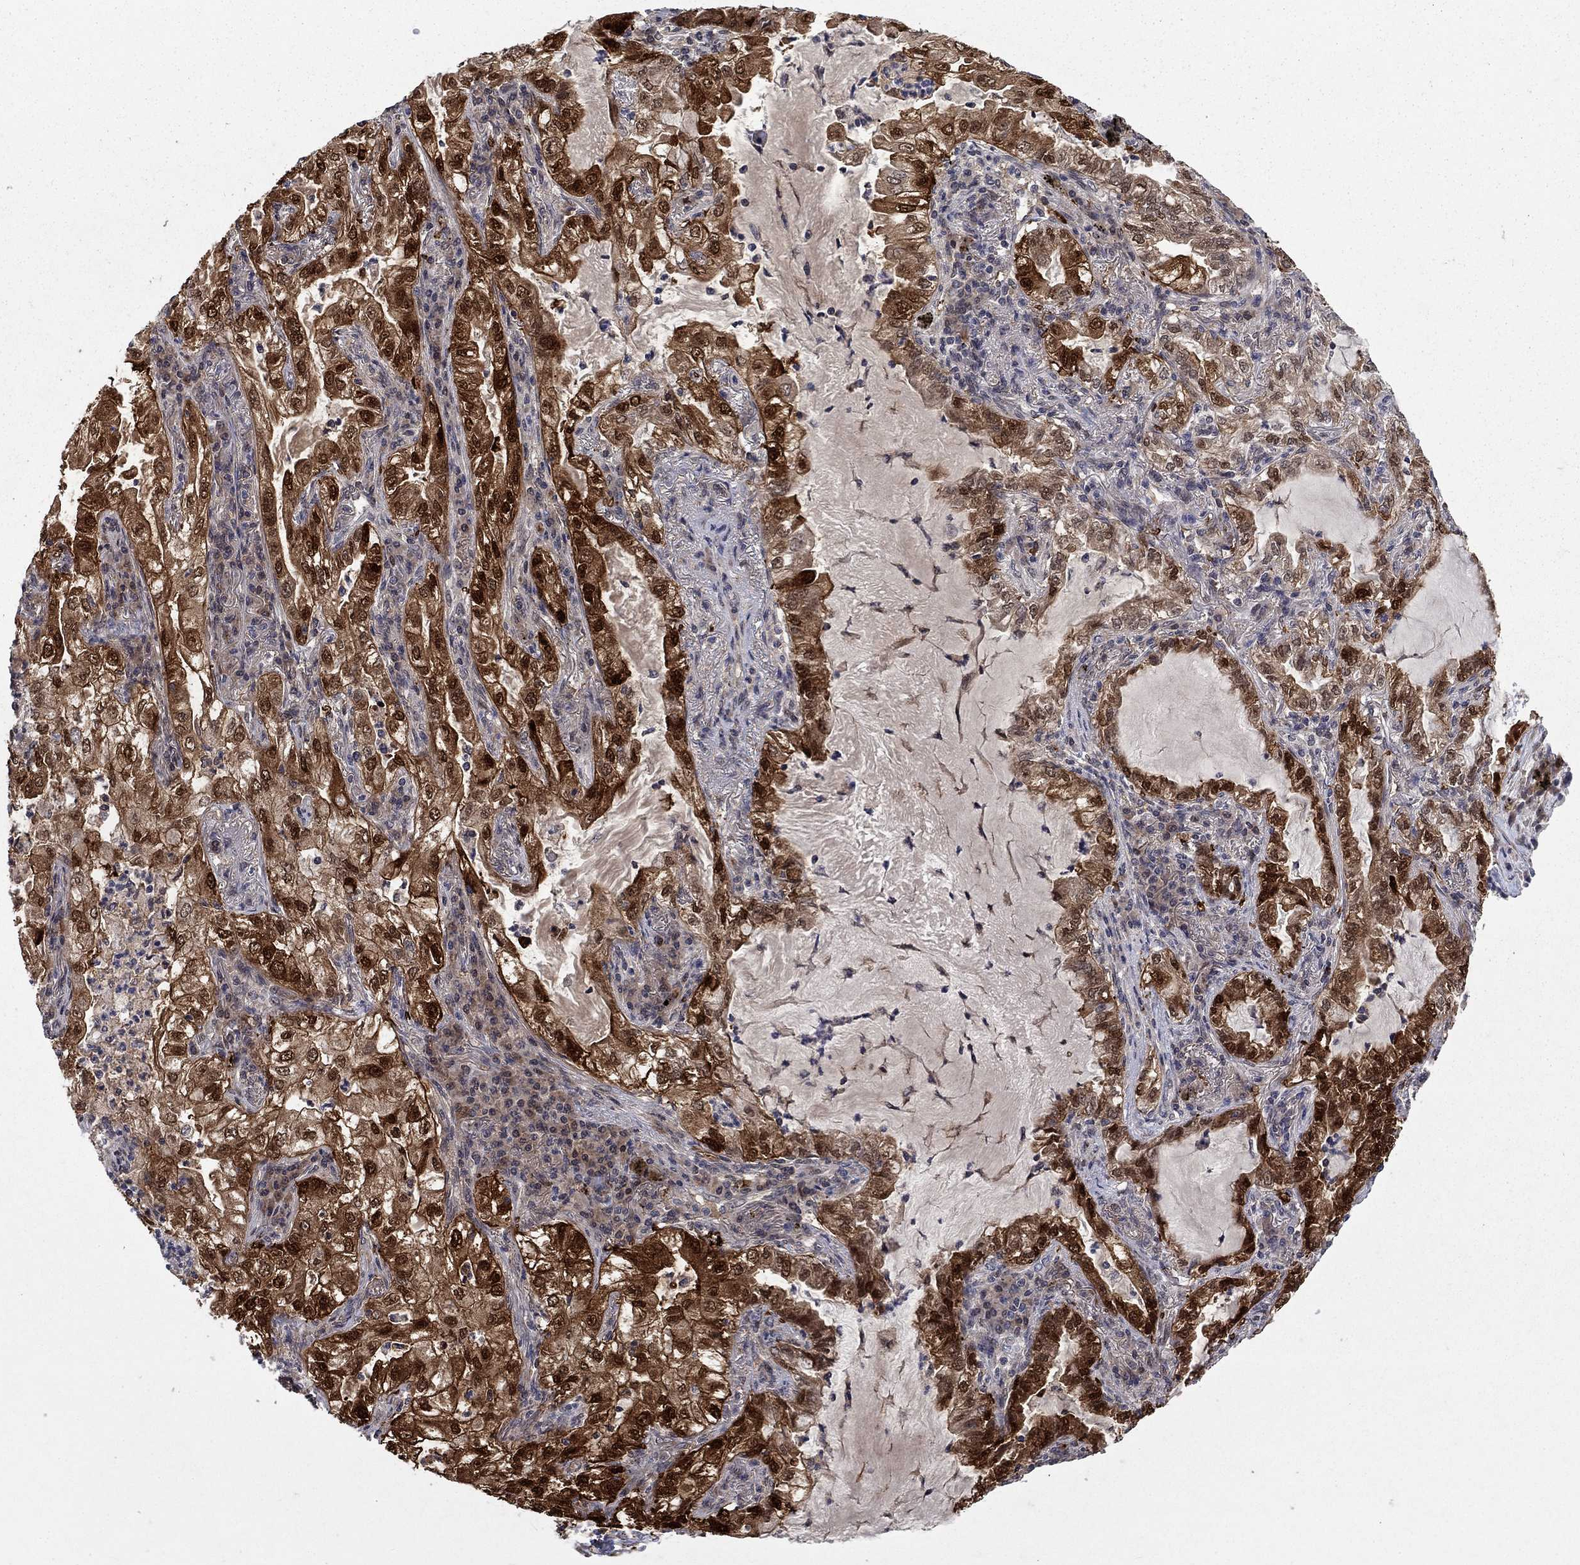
{"staining": {"intensity": "strong", "quantity": ">75%", "location": "cytoplasmic/membranous,nuclear"}, "tissue": "lung cancer", "cell_type": "Tumor cells", "image_type": "cancer", "snomed": [{"axis": "morphology", "description": "Adenocarcinoma, NOS"}, {"axis": "topography", "description": "Lung"}], "caption": "About >75% of tumor cells in lung adenocarcinoma reveal strong cytoplasmic/membranous and nuclear protein staining as visualized by brown immunohistochemical staining.", "gene": "CBR1", "patient": {"sex": "female", "age": 73}}